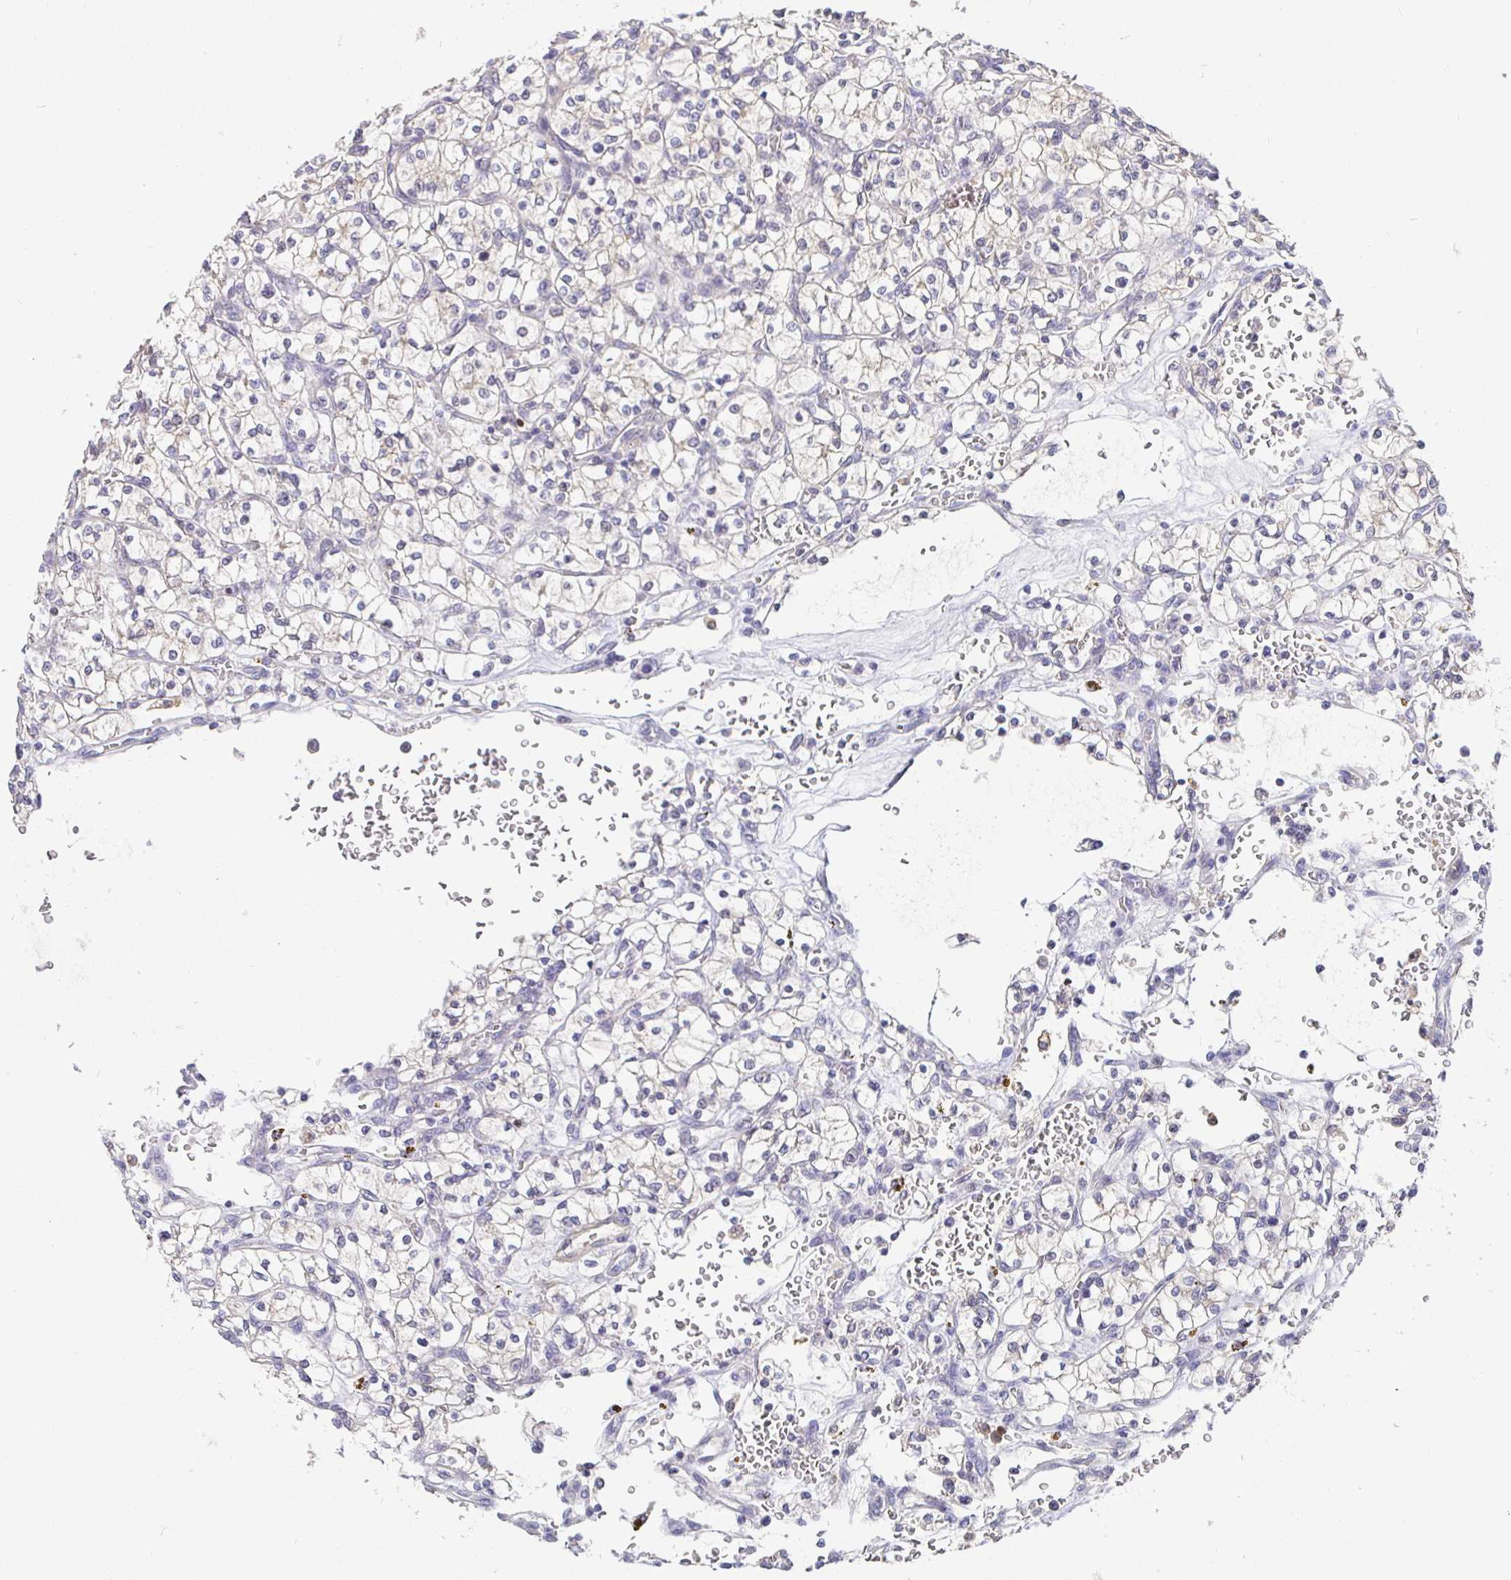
{"staining": {"intensity": "negative", "quantity": "none", "location": "none"}, "tissue": "renal cancer", "cell_type": "Tumor cells", "image_type": "cancer", "snomed": [{"axis": "morphology", "description": "Adenocarcinoma, NOS"}, {"axis": "topography", "description": "Kidney"}], "caption": "This is an IHC photomicrograph of human adenocarcinoma (renal). There is no expression in tumor cells.", "gene": "SATB1", "patient": {"sex": "female", "age": 64}}